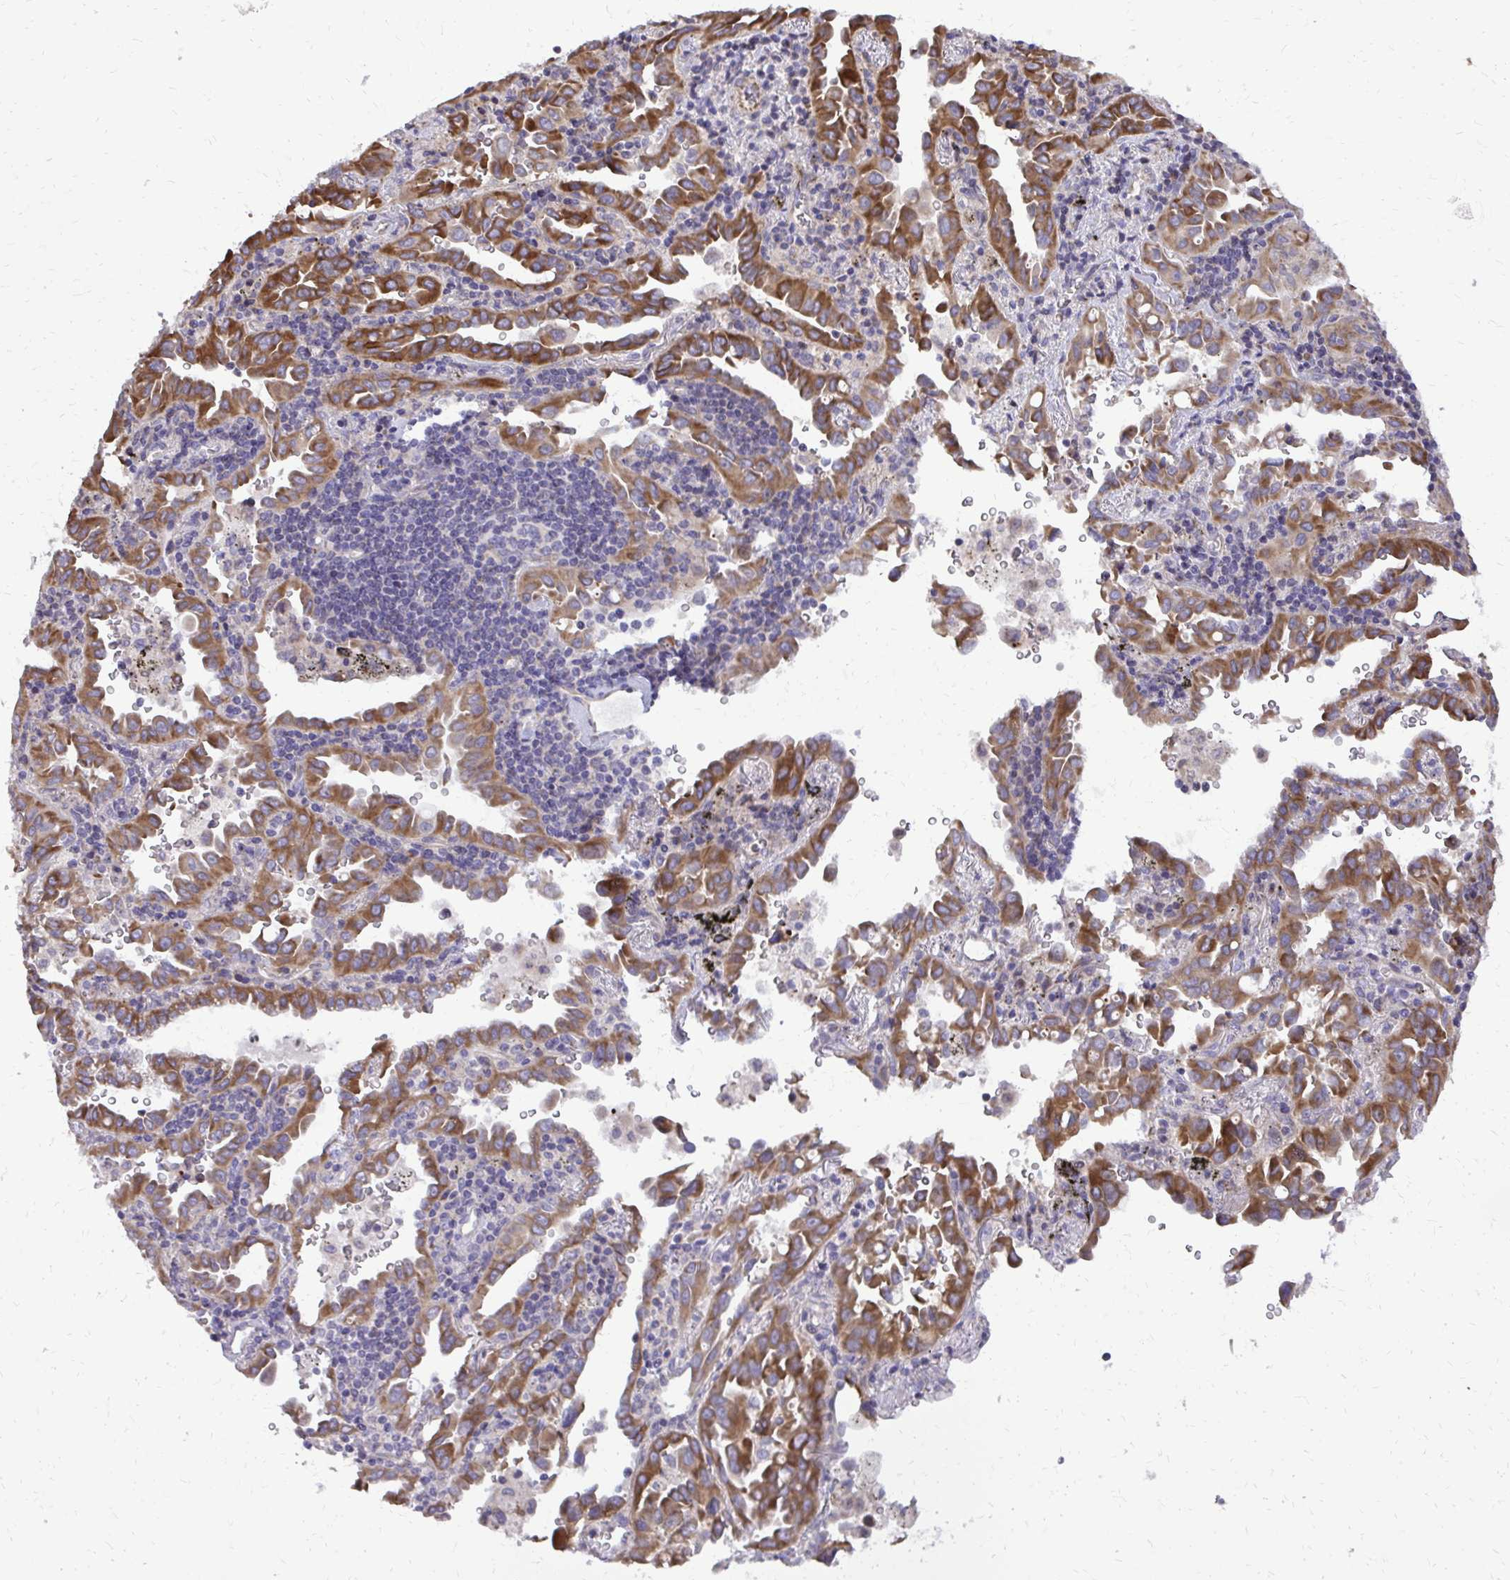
{"staining": {"intensity": "strong", "quantity": ">75%", "location": "cytoplasmic/membranous"}, "tissue": "lung cancer", "cell_type": "Tumor cells", "image_type": "cancer", "snomed": [{"axis": "morphology", "description": "Adenocarcinoma, NOS"}, {"axis": "topography", "description": "Lung"}], "caption": "Immunohistochemistry of human lung cancer demonstrates high levels of strong cytoplasmic/membranous positivity in approximately >75% of tumor cells.", "gene": "ABCC3", "patient": {"sex": "male", "age": 68}}